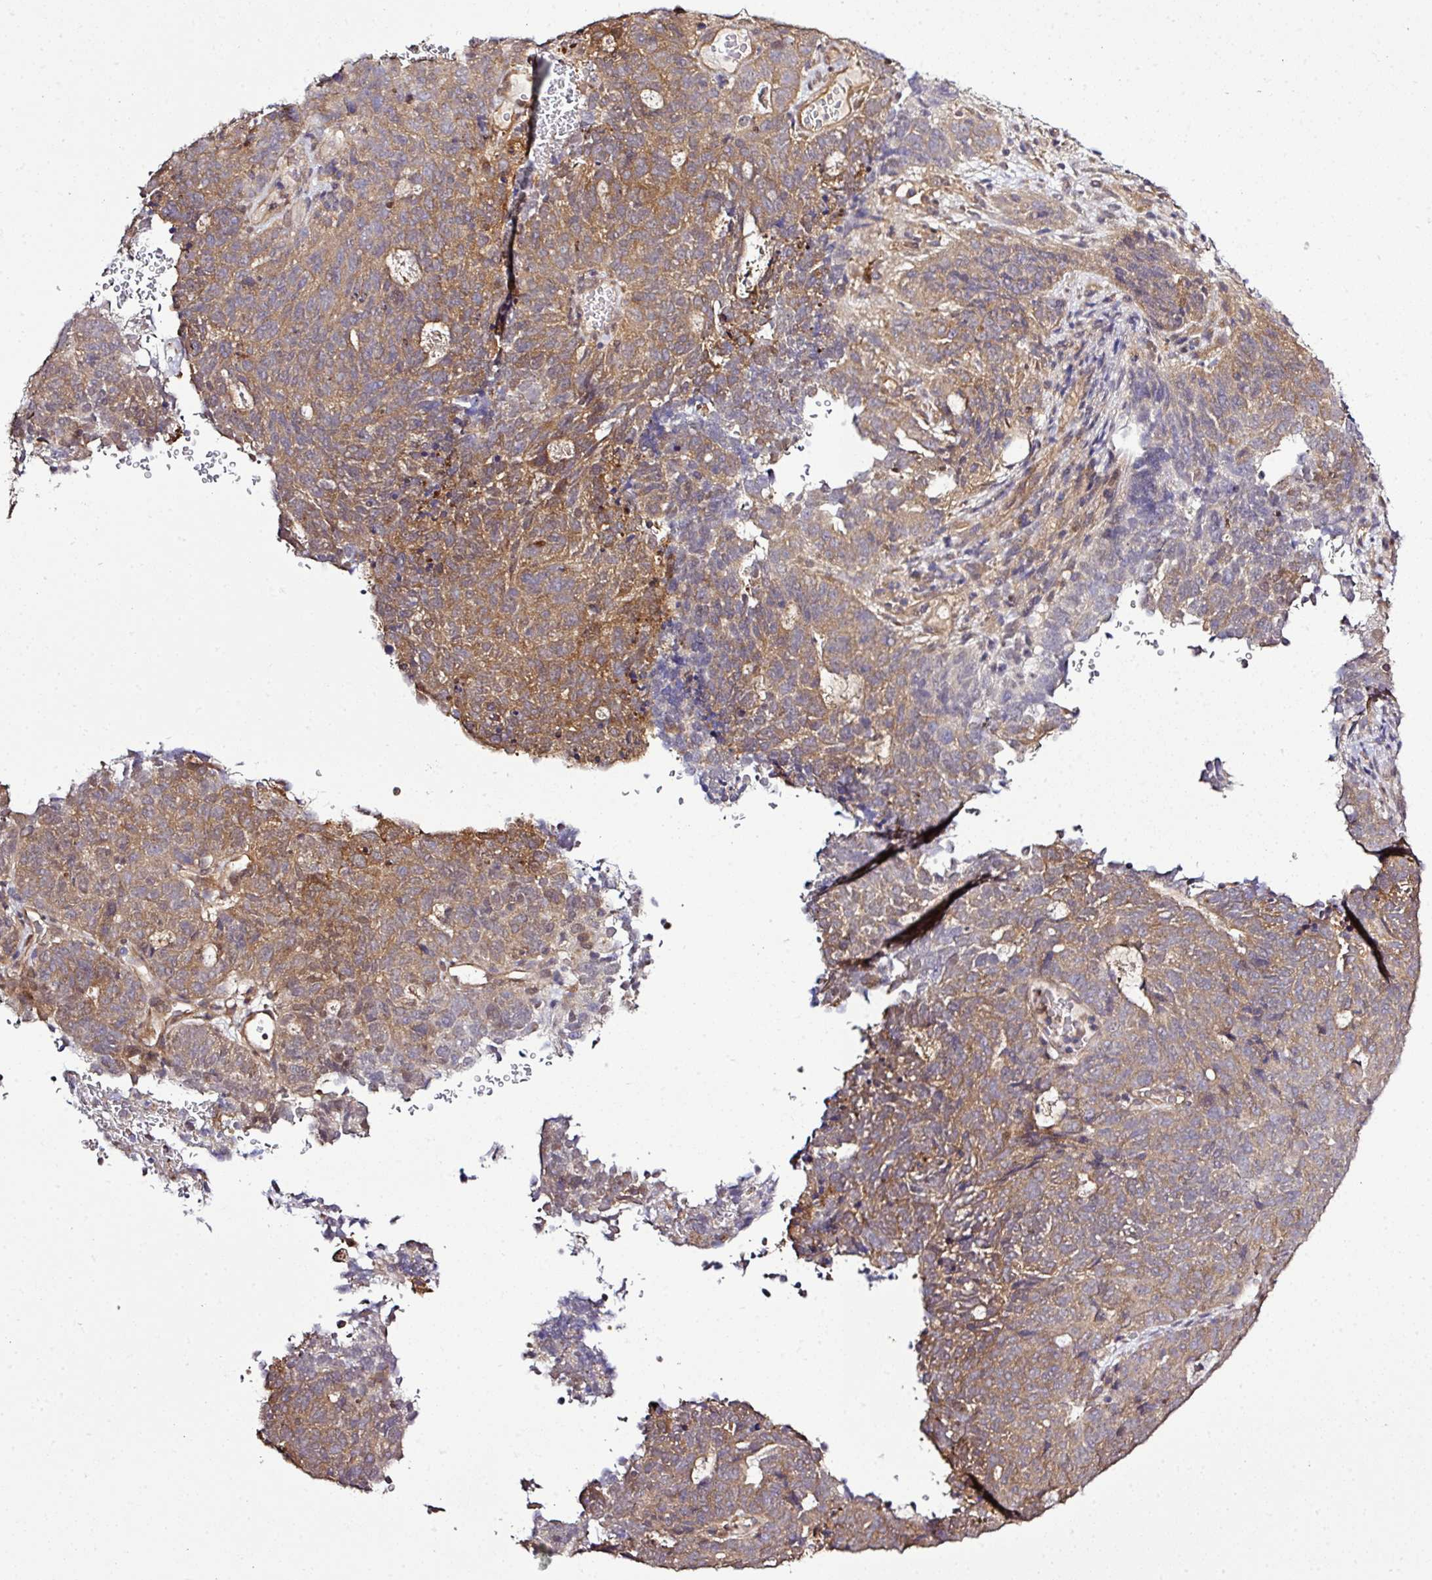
{"staining": {"intensity": "moderate", "quantity": "25%-75%", "location": "cytoplasmic/membranous"}, "tissue": "cervical cancer", "cell_type": "Tumor cells", "image_type": "cancer", "snomed": [{"axis": "morphology", "description": "Adenocarcinoma, NOS"}, {"axis": "topography", "description": "Cervix"}], "caption": "Protein staining of cervical cancer tissue shows moderate cytoplasmic/membranous staining in about 25%-75% of tumor cells. Ihc stains the protein in brown and the nuclei are stained blue.", "gene": "TMEM107", "patient": {"sex": "female", "age": 38}}